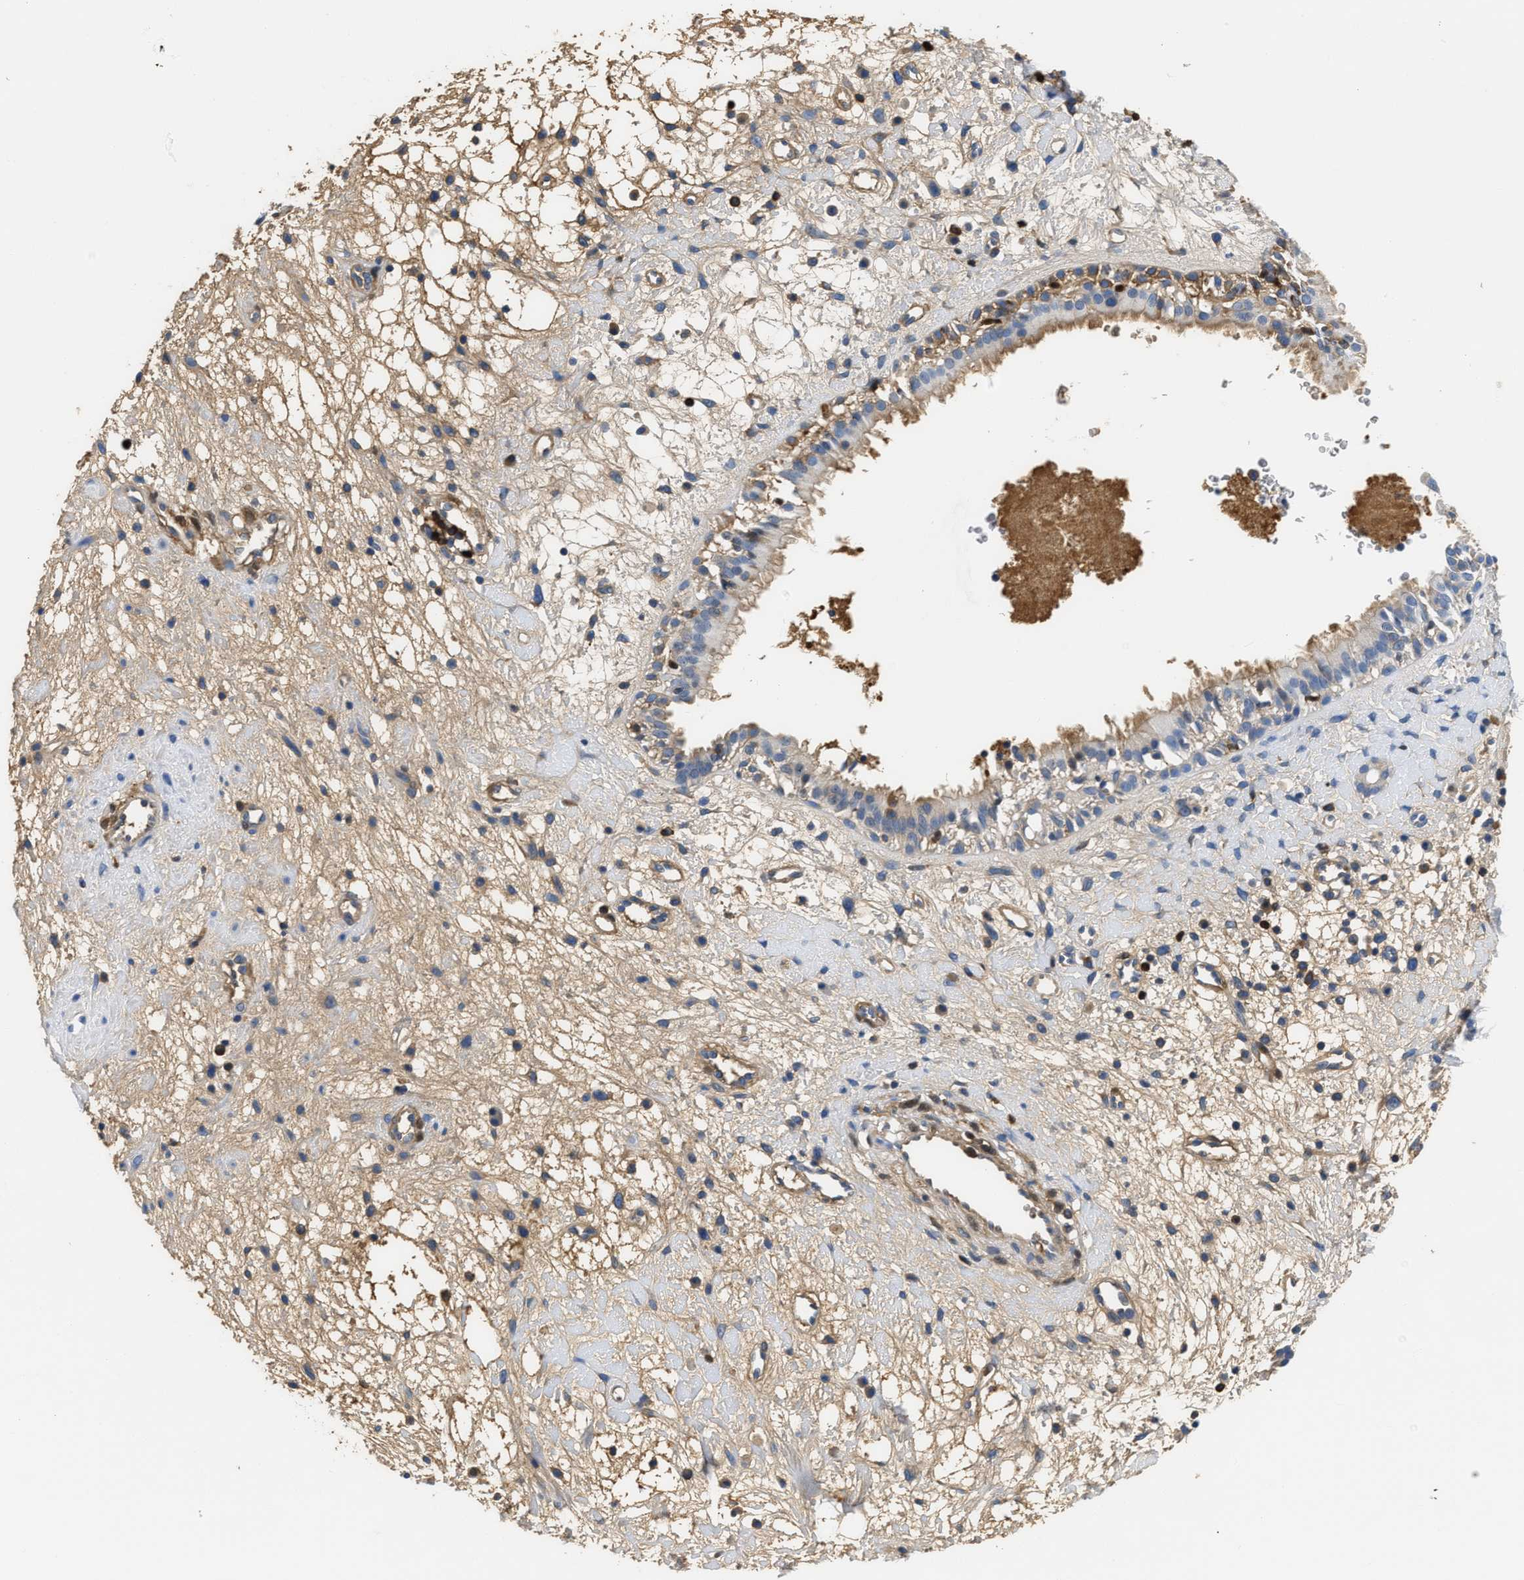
{"staining": {"intensity": "moderate", "quantity": "<25%", "location": "cytoplasmic/membranous"}, "tissue": "nasopharynx", "cell_type": "Respiratory epithelial cells", "image_type": "normal", "snomed": [{"axis": "morphology", "description": "Normal tissue, NOS"}, {"axis": "topography", "description": "Nasopharynx"}], "caption": "The histopathology image displays a brown stain indicating the presence of a protein in the cytoplasmic/membranous of respiratory epithelial cells in nasopharynx. Using DAB (brown) and hematoxylin (blue) stains, captured at high magnification using brightfield microscopy.", "gene": "GC", "patient": {"sex": "male", "age": 22}}